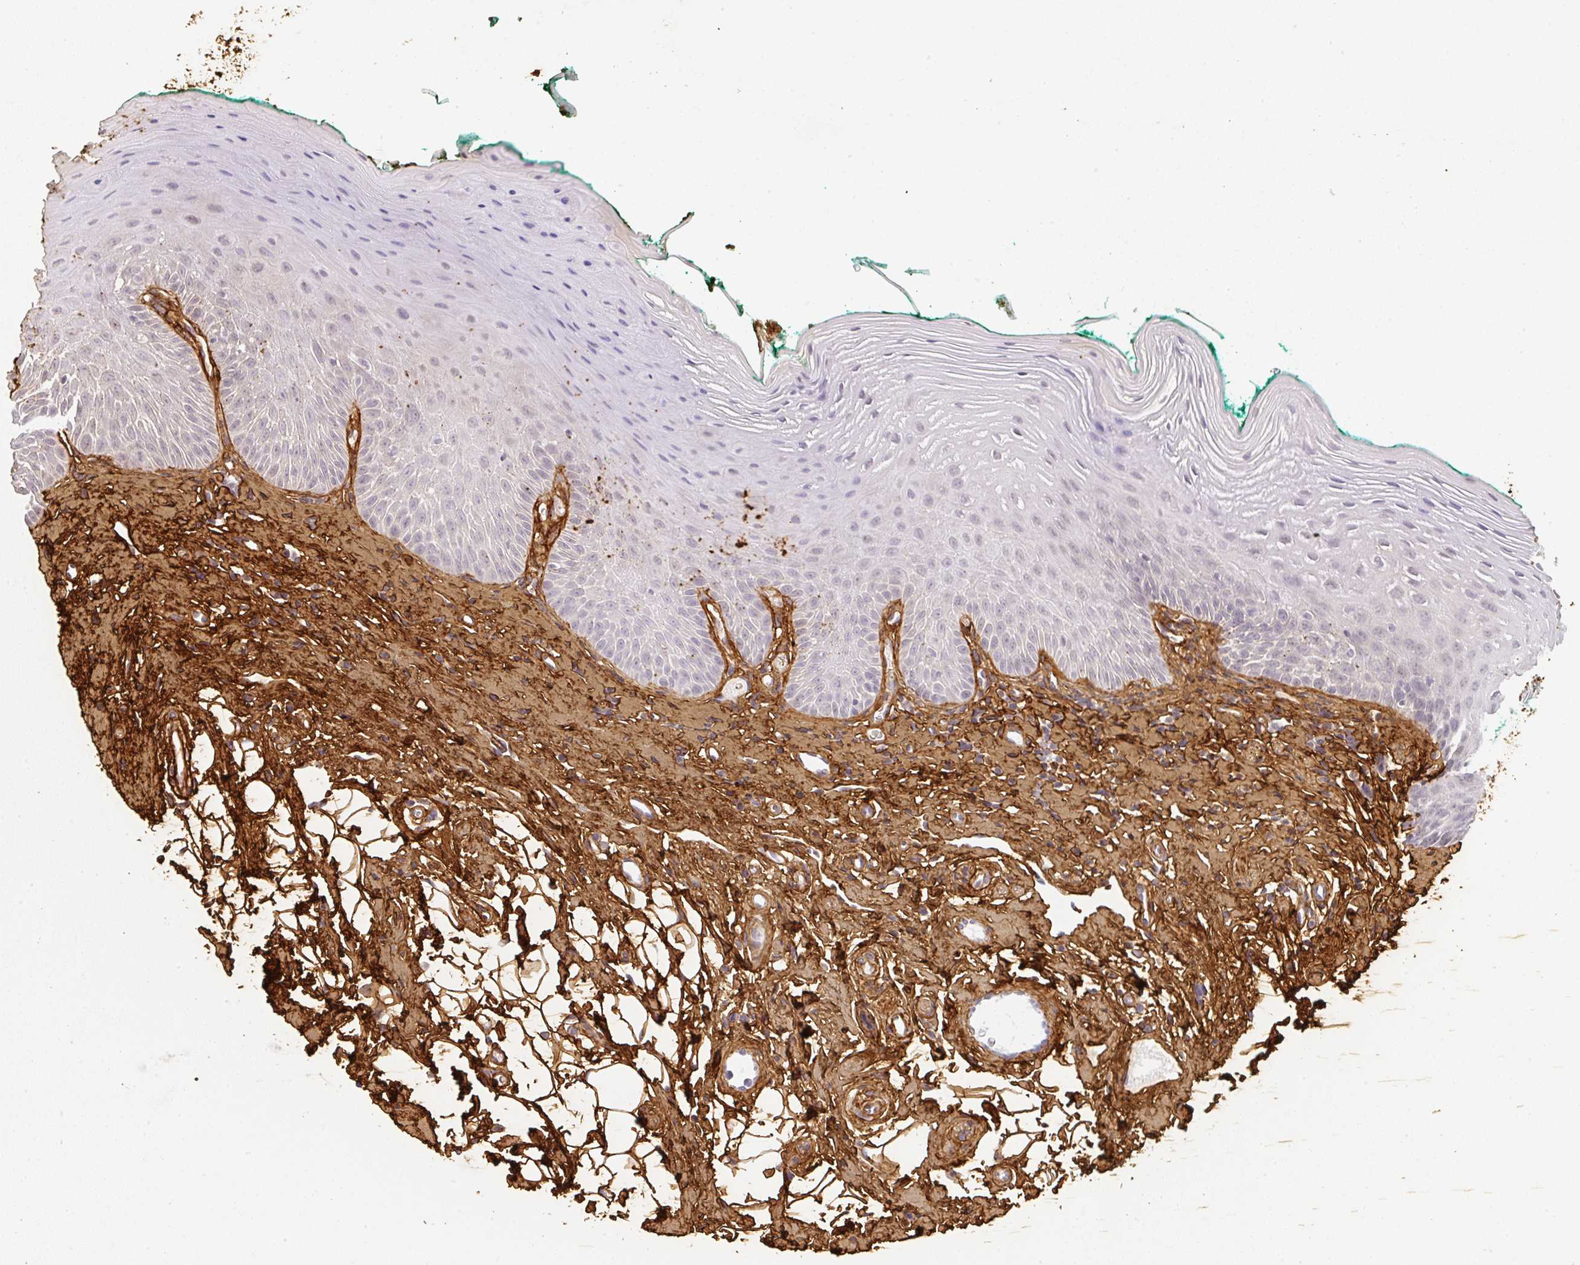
{"staining": {"intensity": "negative", "quantity": "none", "location": "none"}, "tissue": "oral mucosa", "cell_type": "Squamous epithelial cells", "image_type": "normal", "snomed": [{"axis": "morphology", "description": "Normal tissue, NOS"}, {"axis": "topography", "description": "Oral tissue"}, {"axis": "topography", "description": "Tounge, NOS"}], "caption": "Oral mucosa was stained to show a protein in brown. There is no significant expression in squamous epithelial cells. (Stains: DAB (3,3'-diaminobenzidine) immunohistochemistry (IHC) with hematoxylin counter stain, Microscopy: brightfield microscopy at high magnification).", "gene": "COL3A1", "patient": {"sex": "male", "age": 83}}